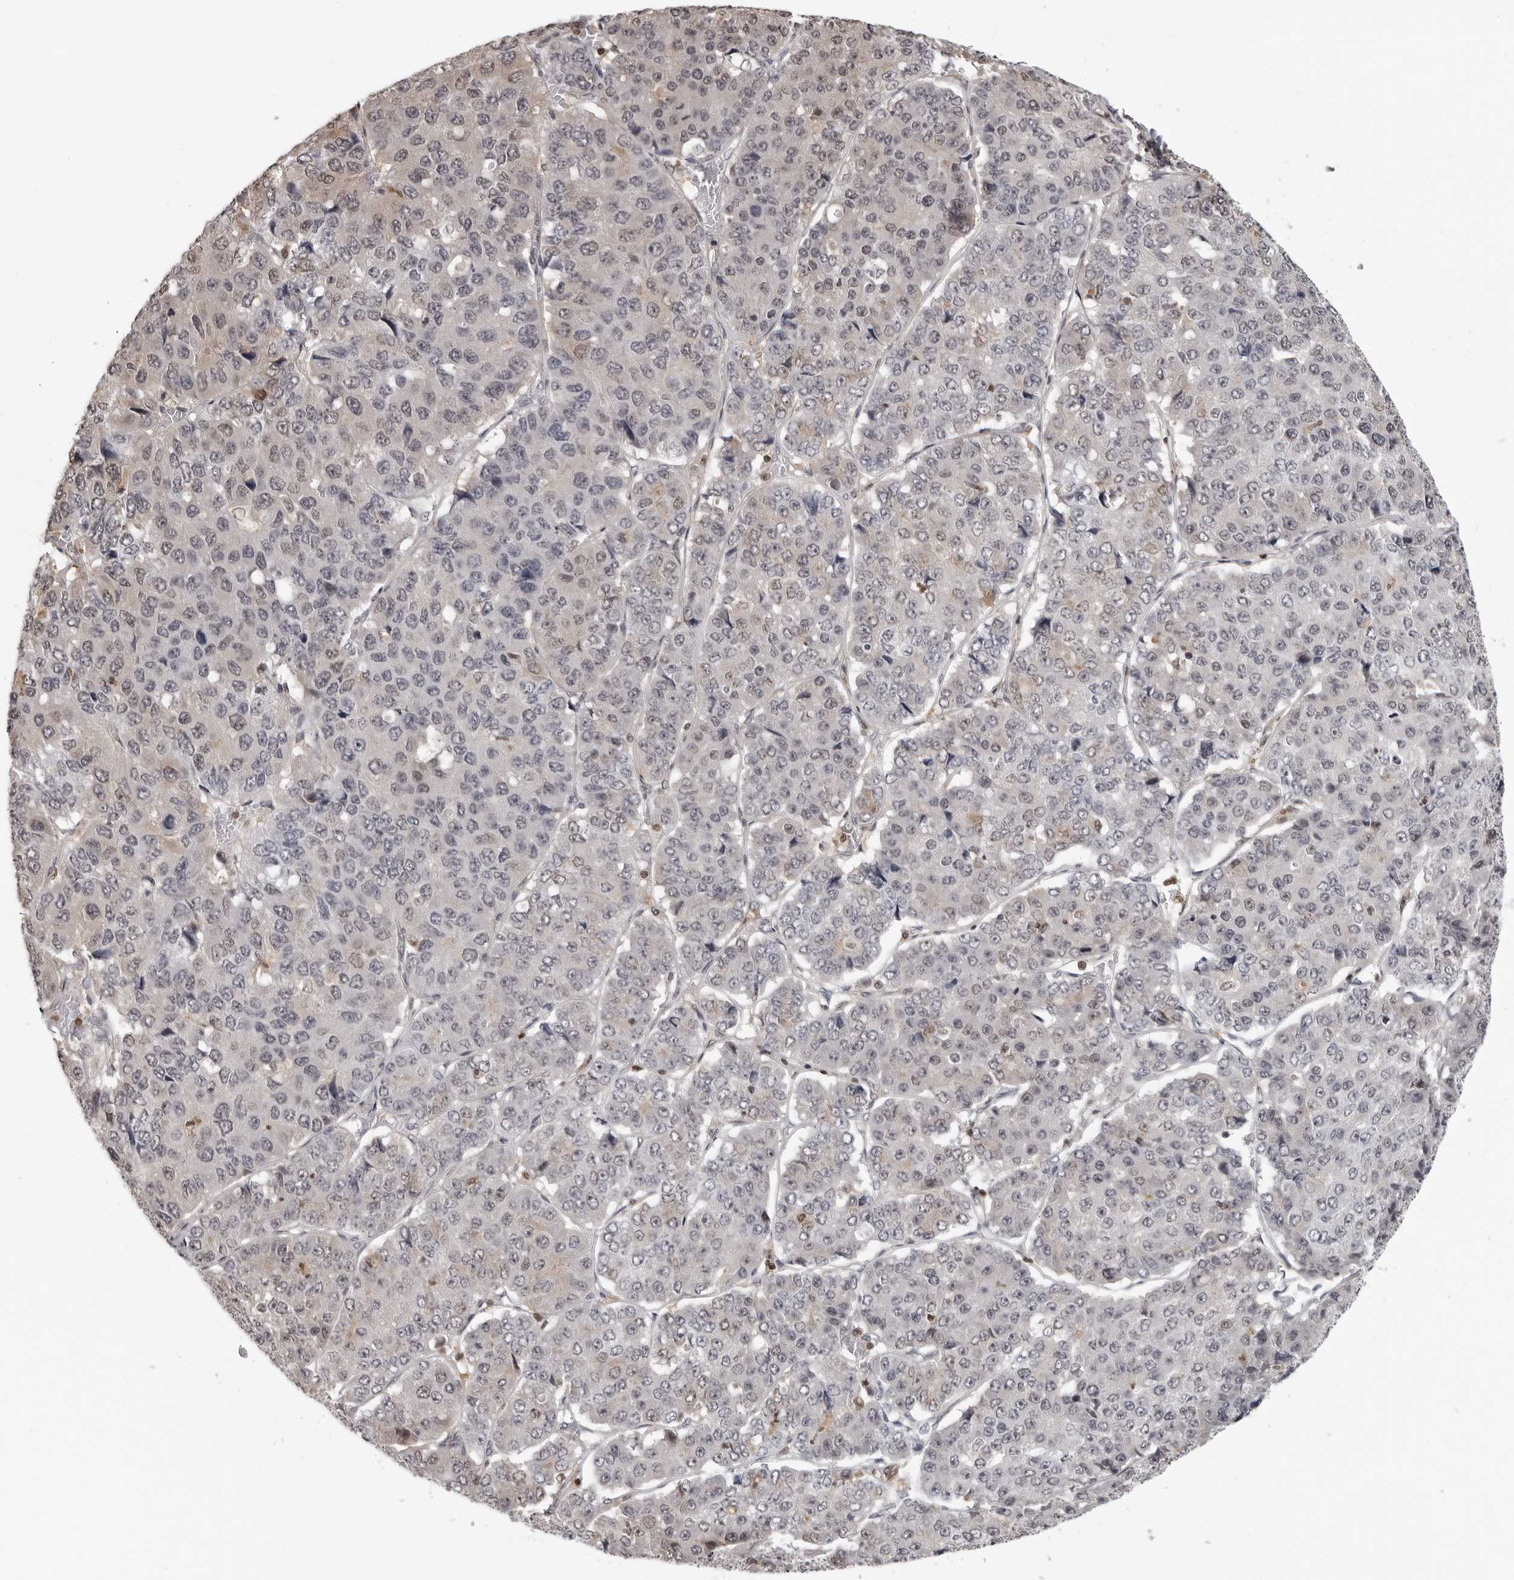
{"staining": {"intensity": "negative", "quantity": "none", "location": "none"}, "tissue": "pancreatic cancer", "cell_type": "Tumor cells", "image_type": "cancer", "snomed": [{"axis": "morphology", "description": "Adenocarcinoma, NOS"}, {"axis": "topography", "description": "Pancreas"}], "caption": "Immunohistochemistry (IHC) photomicrograph of adenocarcinoma (pancreatic) stained for a protein (brown), which demonstrates no expression in tumor cells. The staining is performed using DAB (3,3'-diaminobenzidine) brown chromogen with nuclei counter-stained in using hematoxylin.", "gene": "HSPH1", "patient": {"sex": "male", "age": 50}}